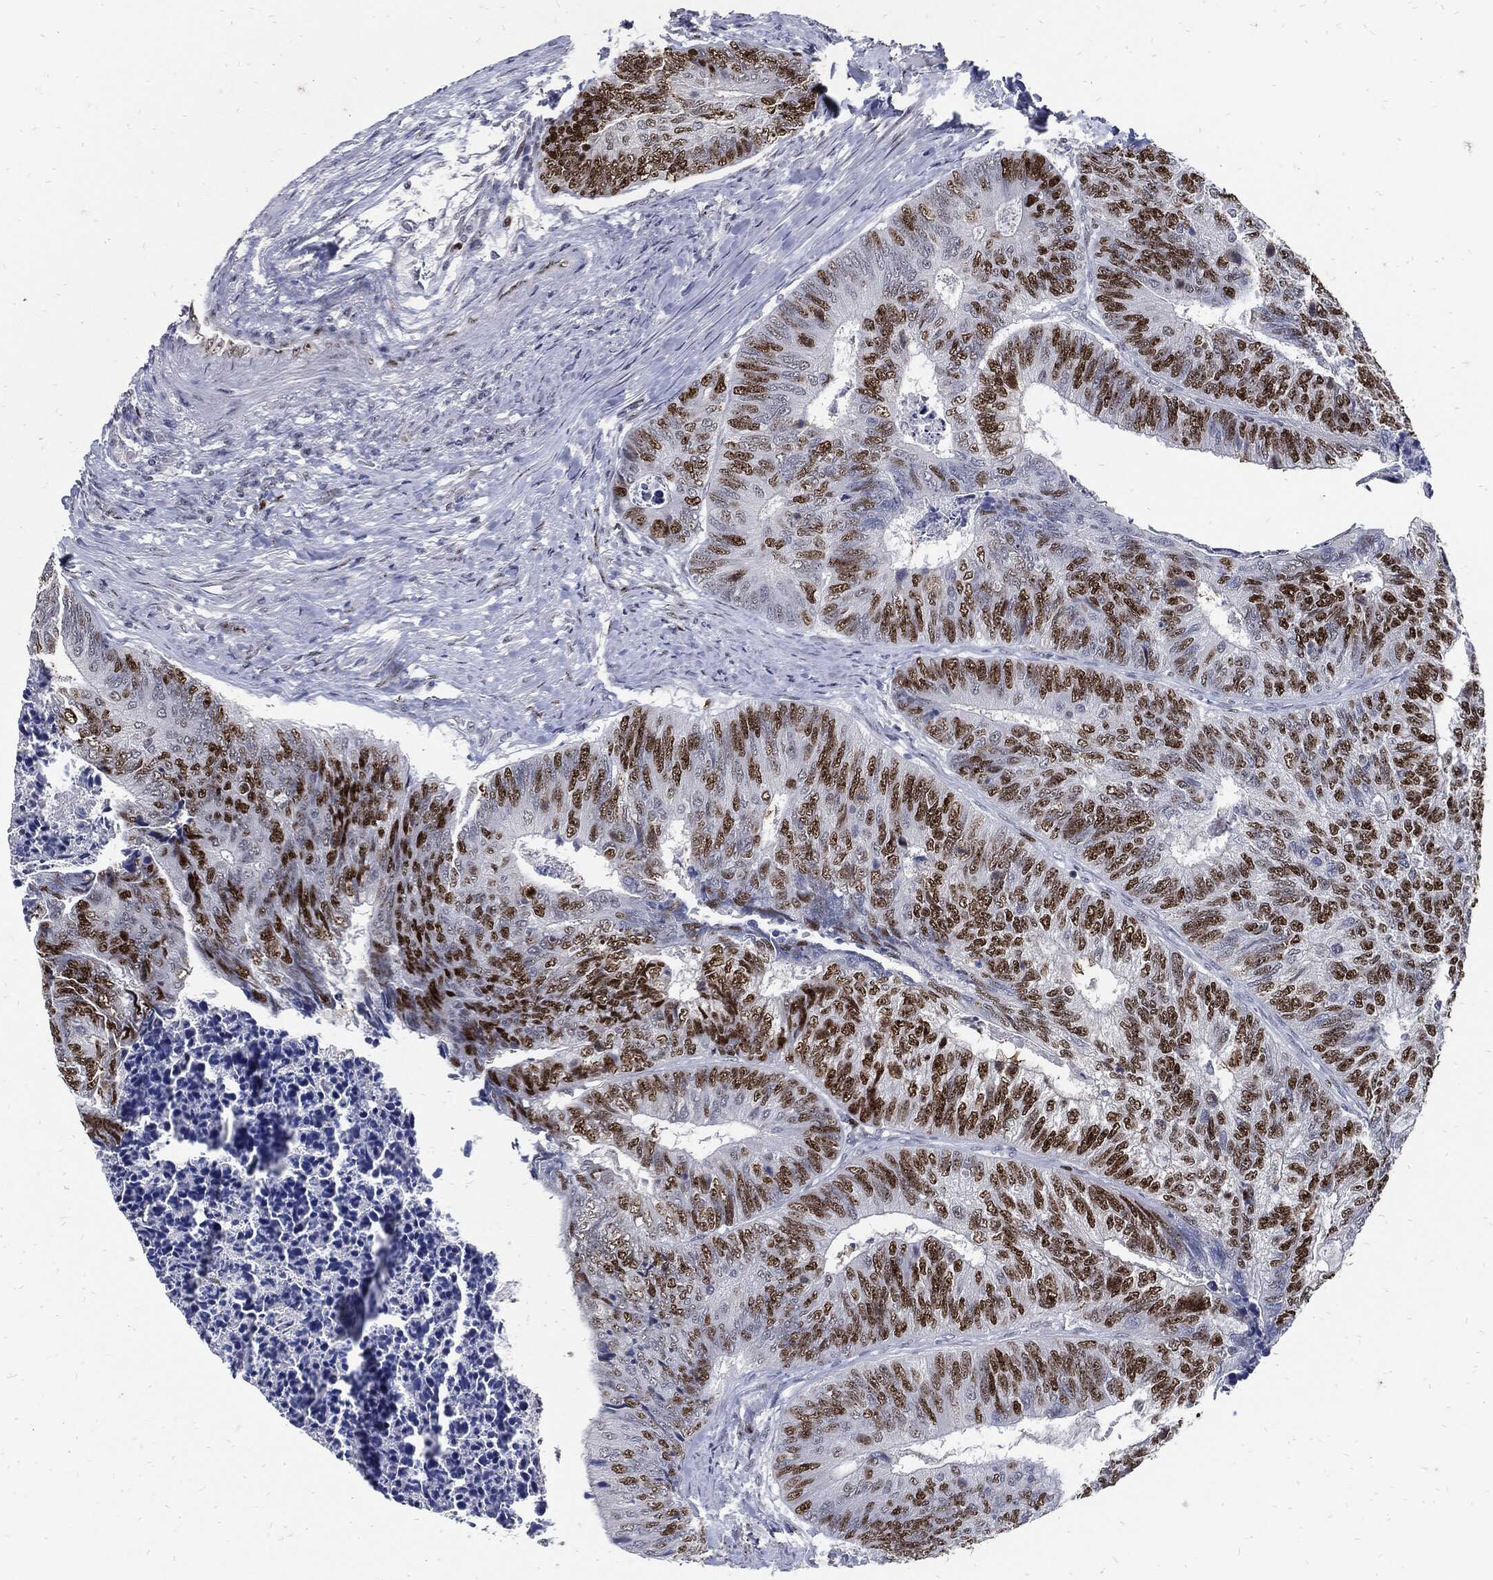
{"staining": {"intensity": "moderate", "quantity": "25%-75%", "location": "nuclear"}, "tissue": "colorectal cancer", "cell_type": "Tumor cells", "image_type": "cancer", "snomed": [{"axis": "morphology", "description": "Adenocarcinoma, NOS"}, {"axis": "topography", "description": "Colon"}], "caption": "About 25%-75% of tumor cells in colorectal cancer reveal moderate nuclear protein positivity as visualized by brown immunohistochemical staining.", "gene": "NBN", "patient": {"sex": "female", "age": 67}}